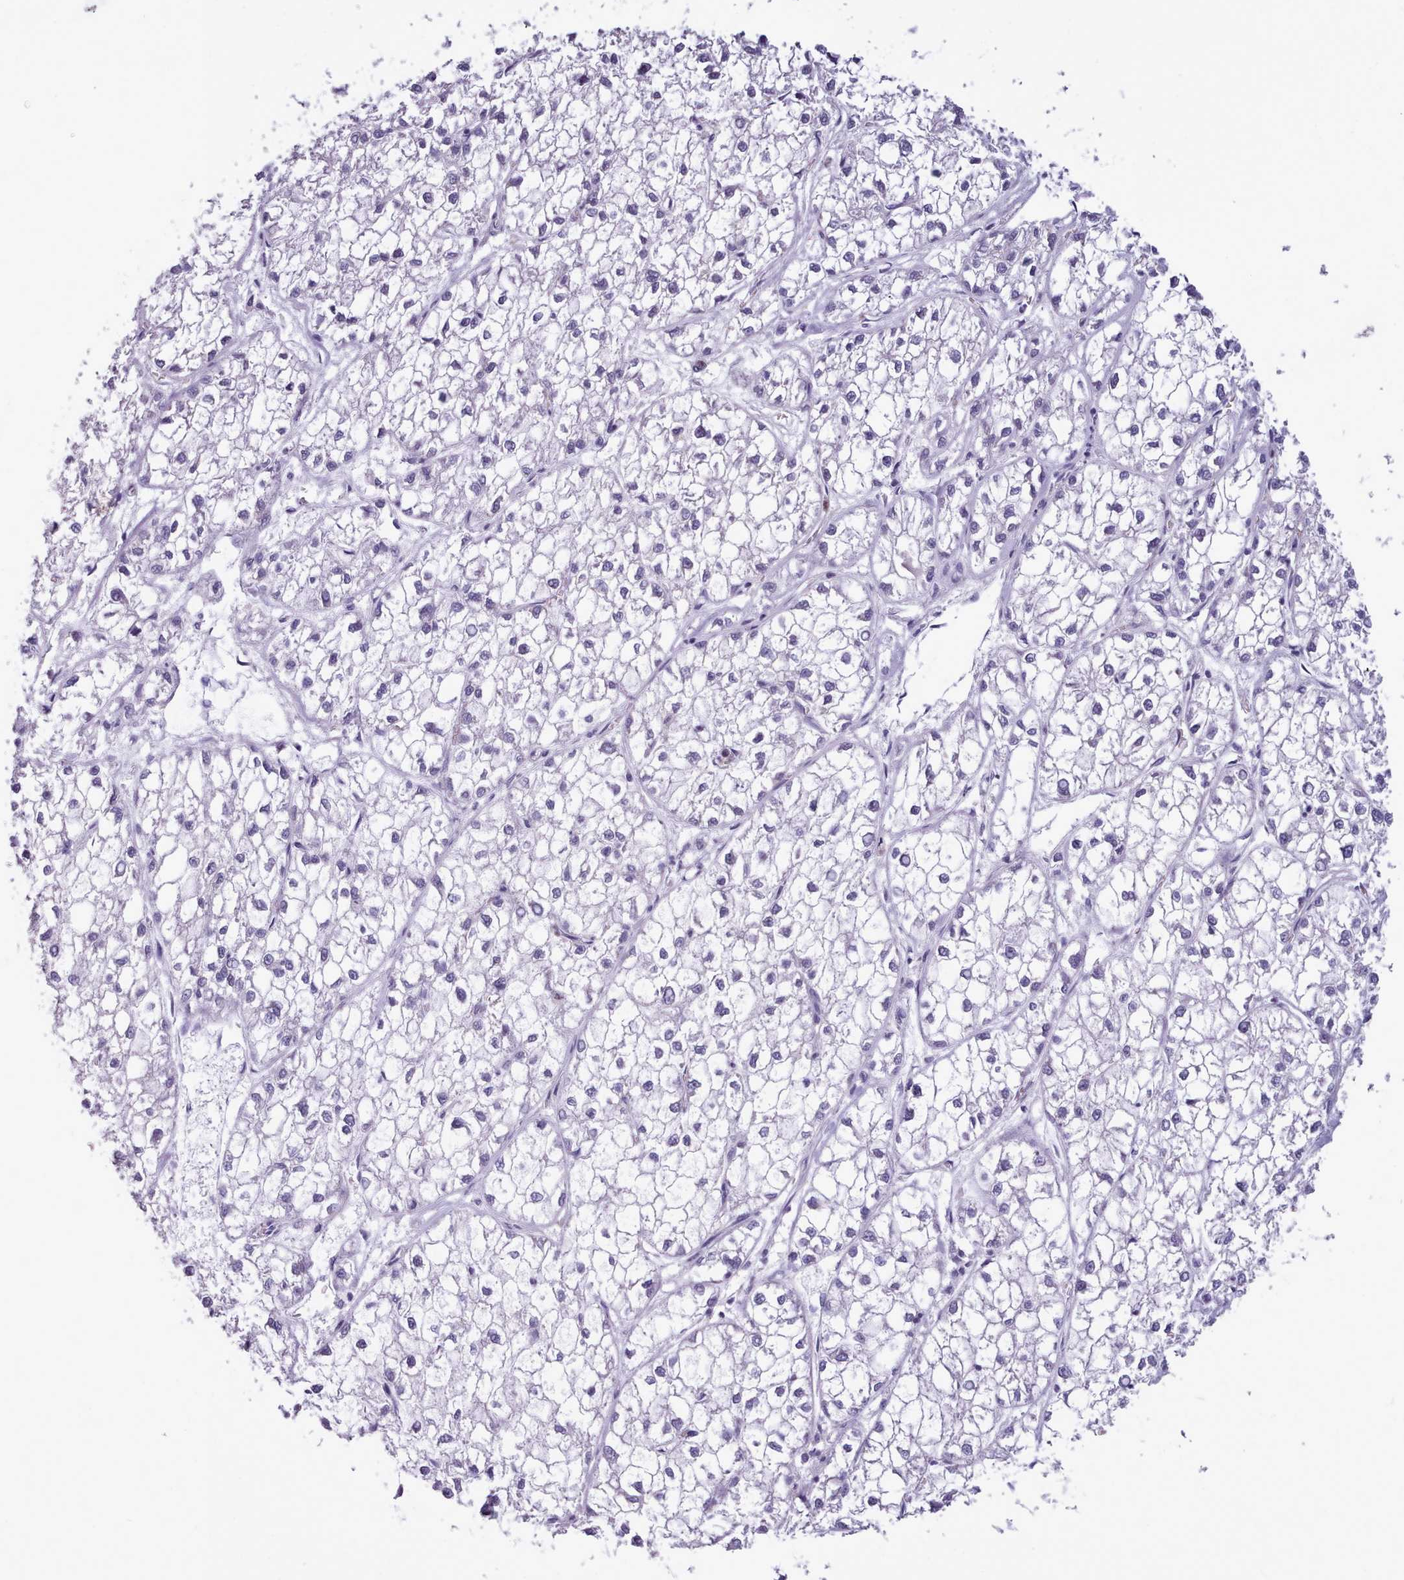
{"staining": {"intensity": "negative", "quantity": "none", "location": "none"}, "tissue": "liver cancer", "cell_type": "Tumor cells", "image_type": "cancer", "snomed": [{"axis": "morphology", "description": "Carcinoma, Hepatocellular, NOS"}, {"axis": "topography", "description": "Liver"}], "caption": "Immunohistochemistry (IHC) of human liver cancer (hepatocellular carcinoma) displays no positivity in tumor cells.", "gene": "KCTD16", "patient": {"sex": "female", "age": 43}}